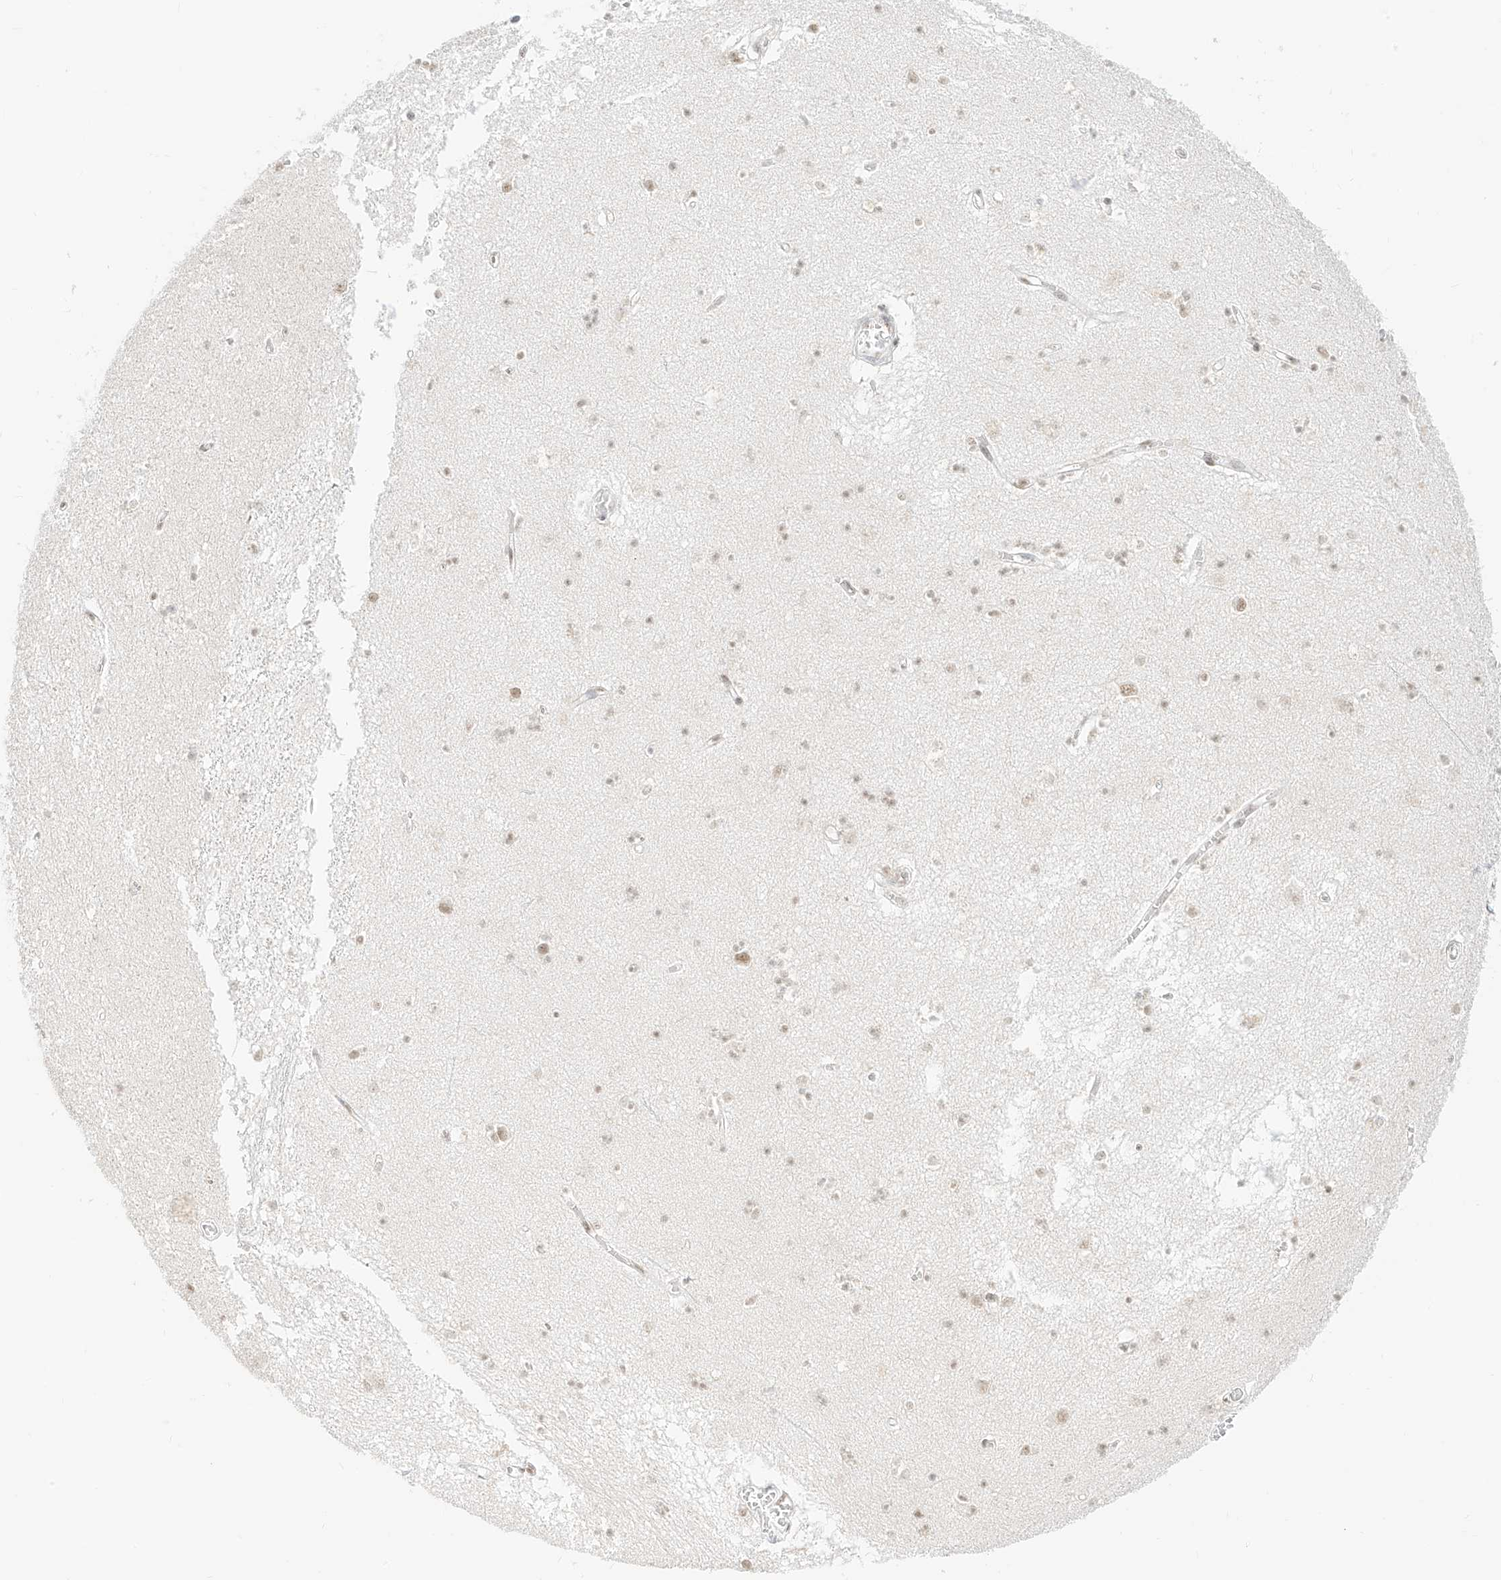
{"staining": {"intensity": "weak", "quantity": "25%-75%", "location": "nuclear"}, "tissue": "hippocampus", "cell_type": "Glial cells", "image_type": "normal", "snomed": [{"axis": "morphology", "description": "Normal tissue, NOS"}, {"axis": "topography", "description": "Hippocampus"}], "caption": "IHC image of benign hippocampus: human hippocampus stained using IHC displays low levels of weak protein expression localized specifically in the nuclear of glial cells, appearing as a nuclear brown color.", "gene": "SUPT5H", "patient": {"sex": "male", "age": 70}}